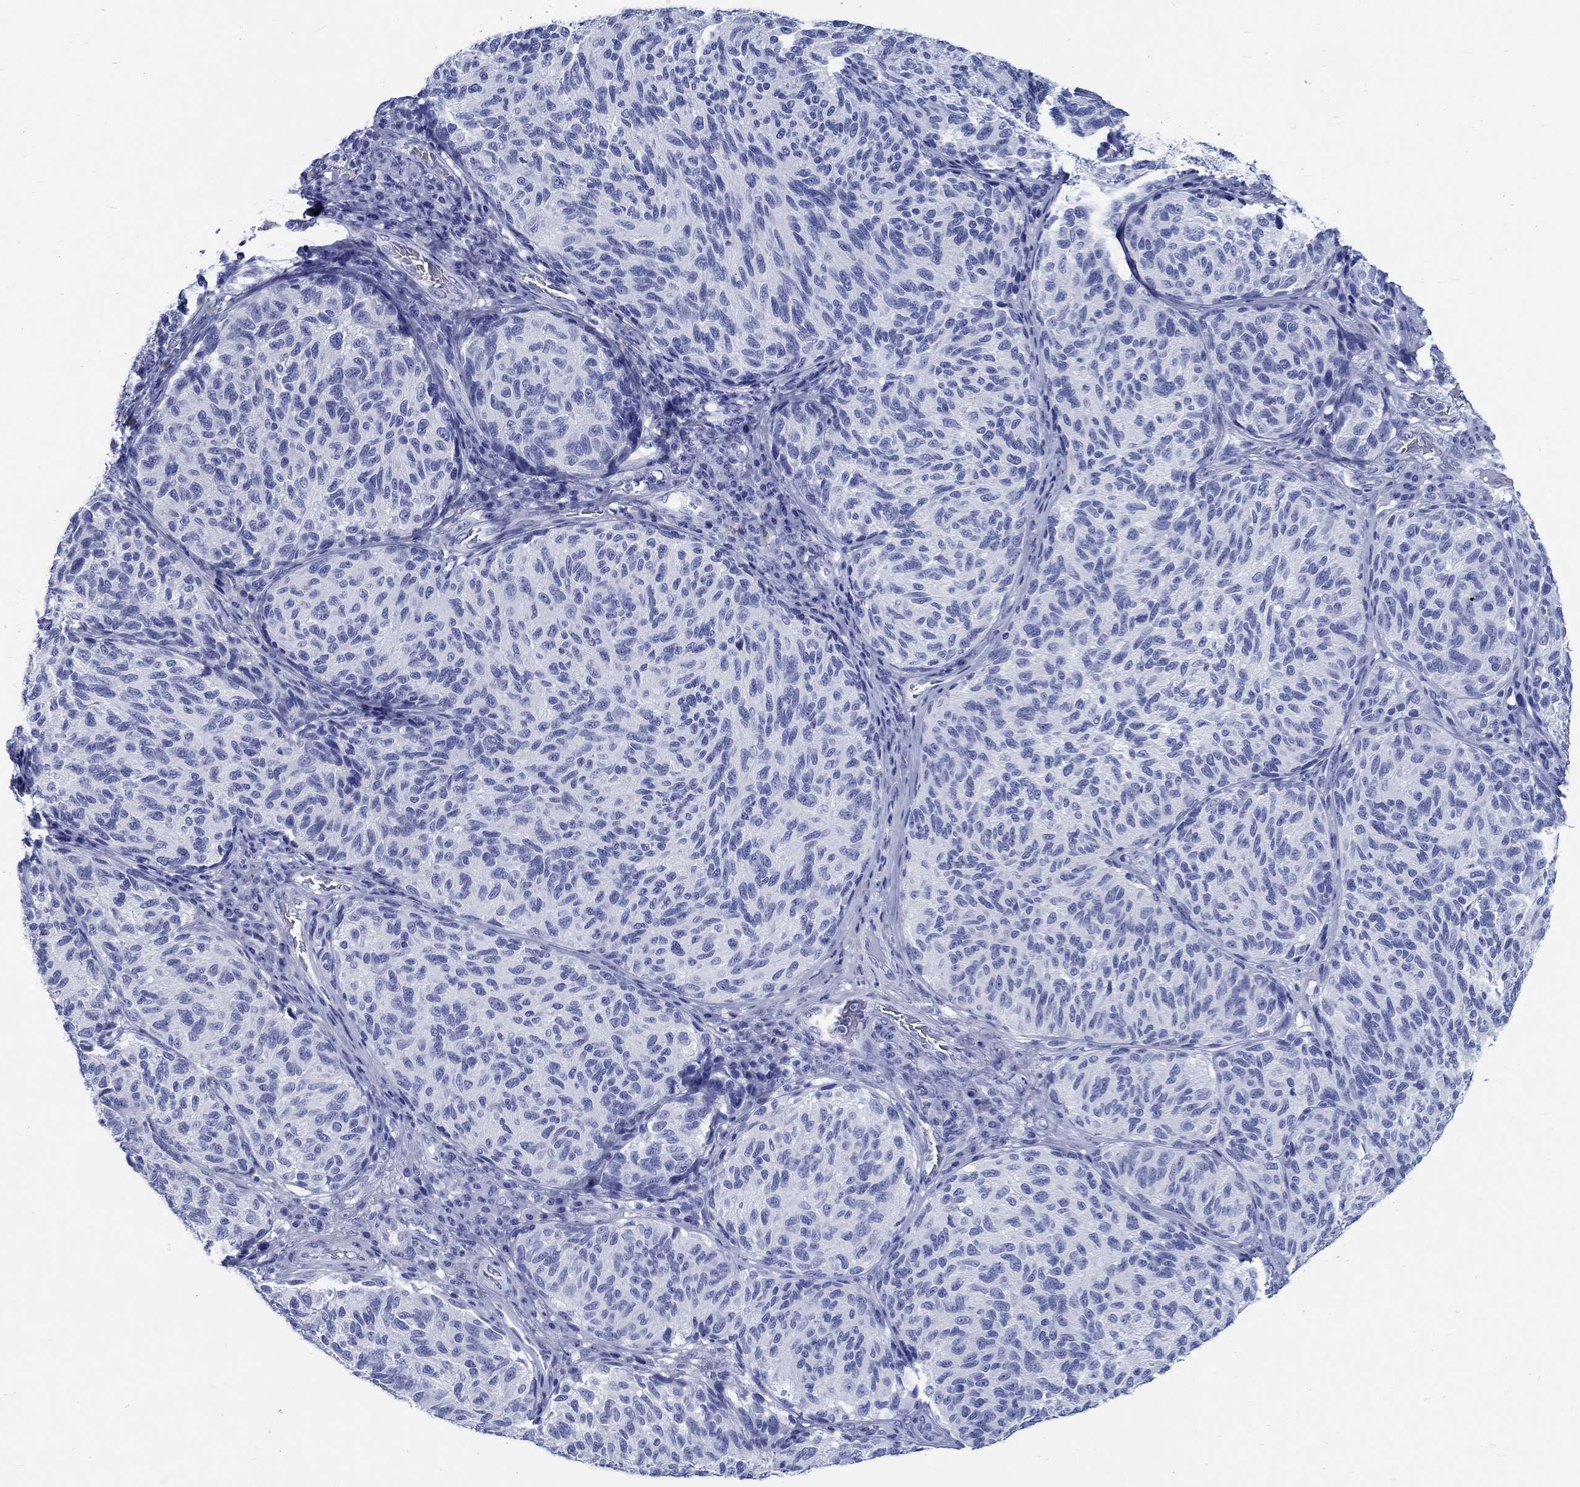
{"staining": {"intensity": "negative", "quantity": "none", "location": "none"}, "tissue": "melanoma", "cell_type": "Tumor cells", "image_type": "cancer", "snomed": [{"axis": "morphology", "description": "Malignant melanoma, NOS"}, {"axis": "topography", "description": "Skin"}], "caption": "Micrograph shows no significant protein staining in tumor cells of malignant melanoma.", "gene": "RD3L", "patient": {"sex": "female", "age": 73}}